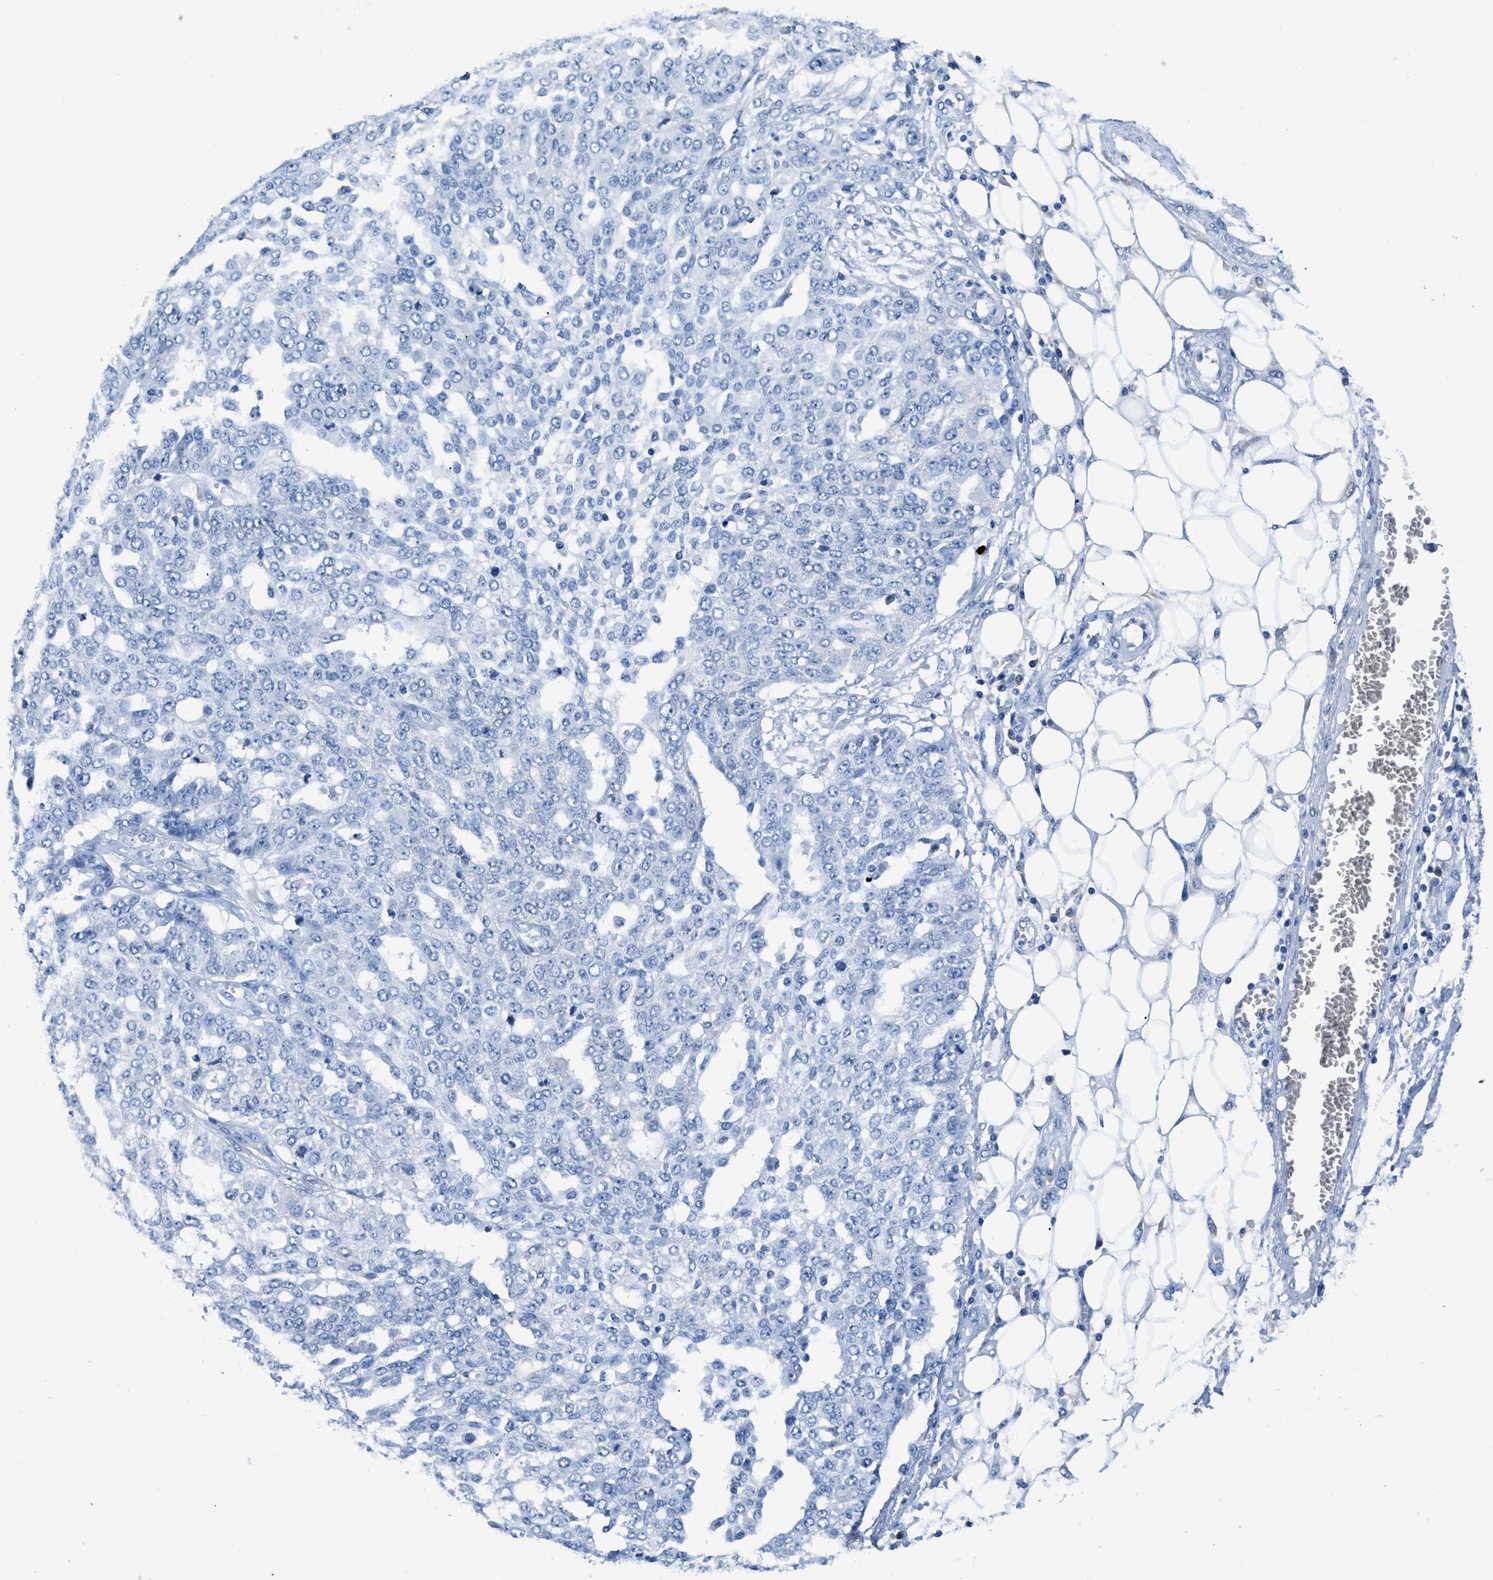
{"staining": {"intensity": "negative", "quantity": "none", "location": "none"}, "tissue": "ovarian cancer", "cell_type": "Tumor cells", "image_type": "cancer", "snomed": [{"axis": "morphology", "description": "Cystadenocarcinoma, serous, NOS"}, {"axis": "topography", "description": "Soft tissue"}, {"axis": "topography", "description": "Ovary"}], "caption": "Immunohistochemical staining of human ovarian cancer (serous cystadenocarcinoma) demonstrates no significant positivity in tumor cells.", "gene": "ZDHHC13", "patient": {"sex": "female", "age": 57}}